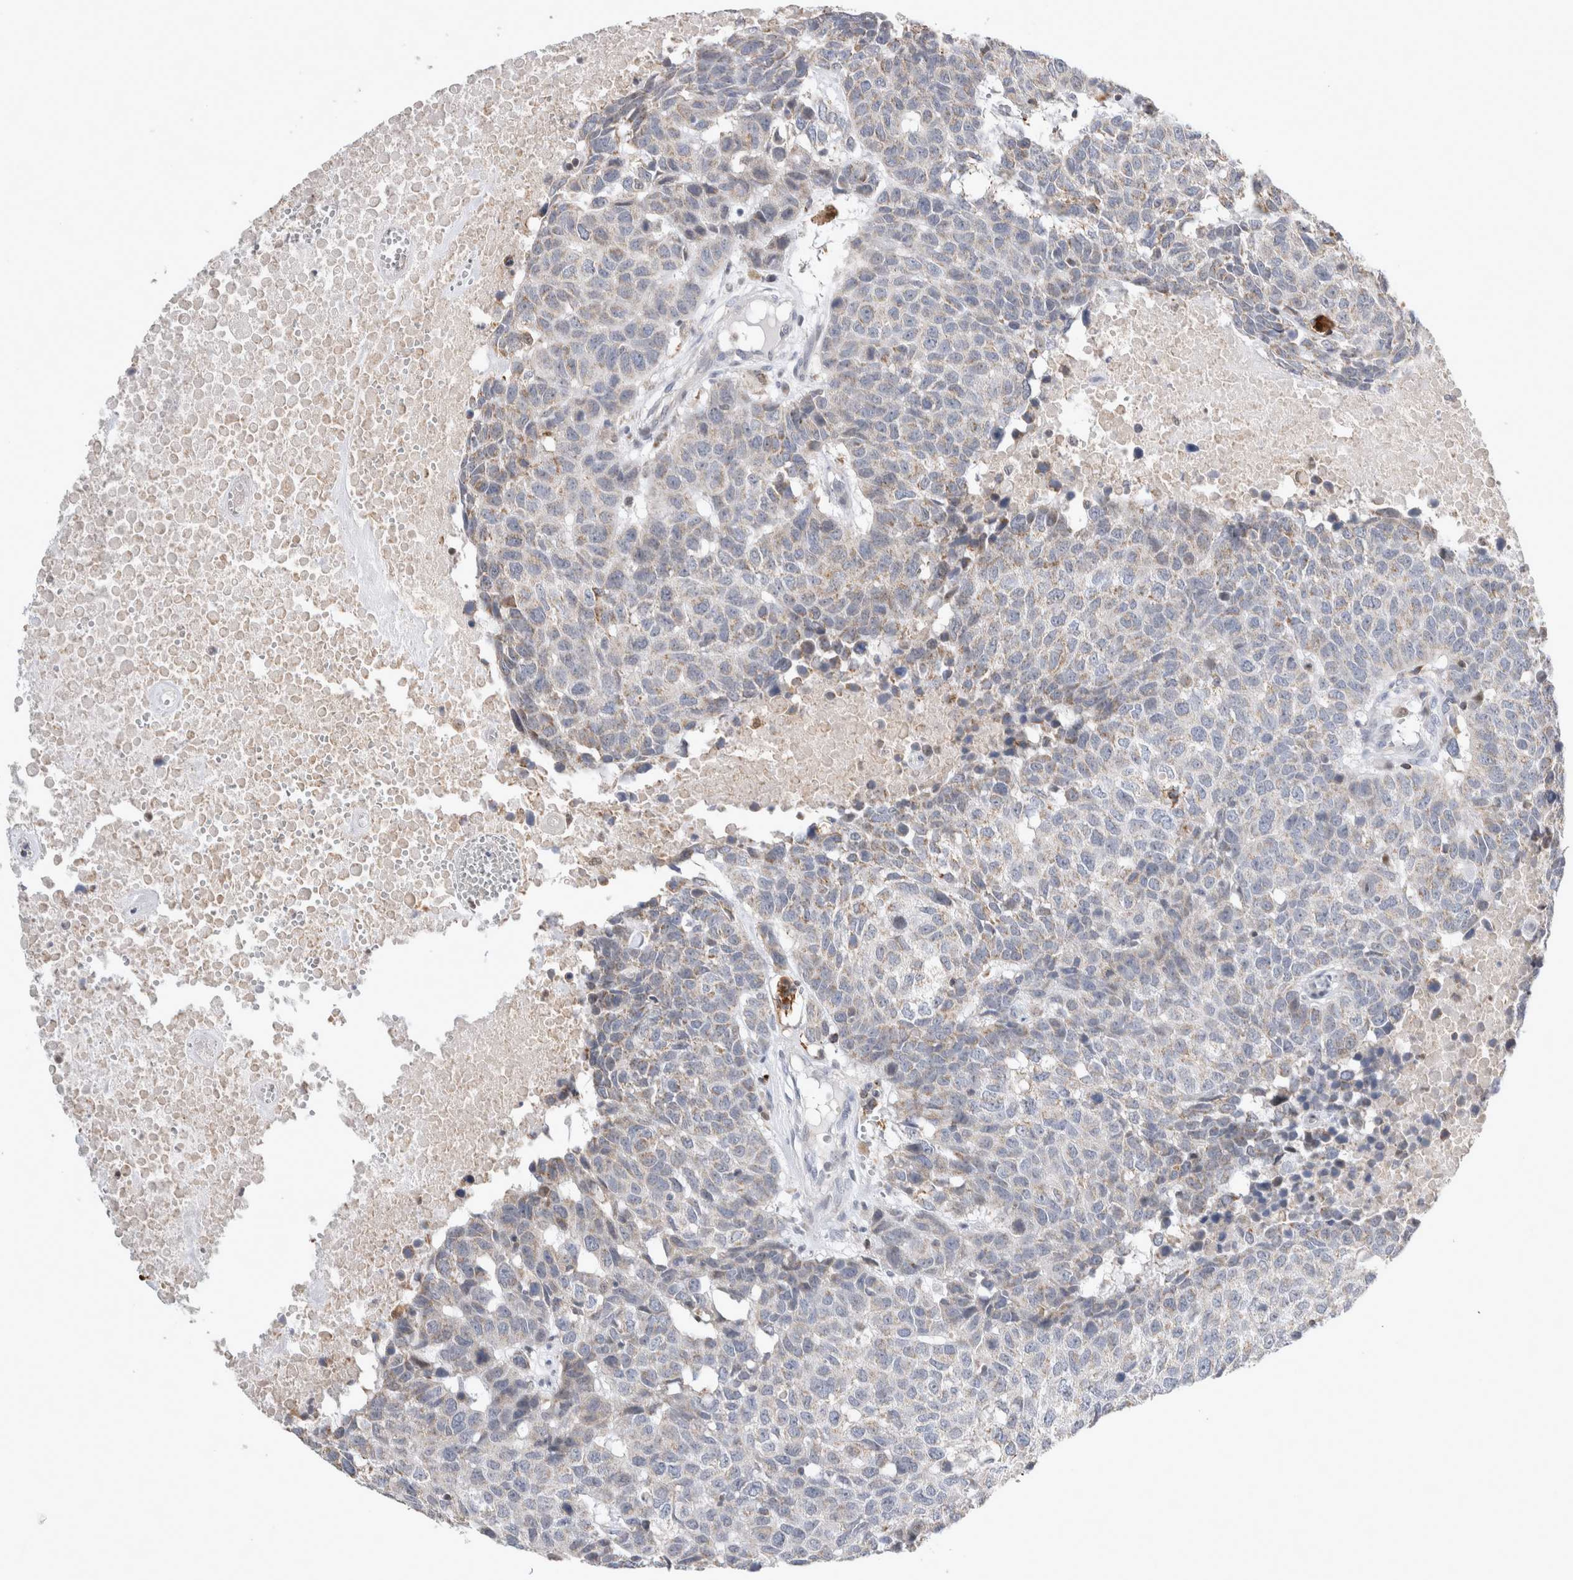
{"staining": {"intensity": "weak", "quantity": "25%-75%", "location": "cytoplasmic/membranous"}, "tissue": "head and neck cancer", "cell_type": "Tumor cells", "image_type": "cancer", "snomed": [{"axis": "morphology", "description": "Squamous cell carcinoma, NOS"}, {"axis": "topography", "description": "Head-Neck"}], "caption": "A high-resolution histopathology image shows immunohistochemistry (IHC) staining of head and neck cancer, which reveals weak cytoplasmic/membranous positivity in approximately 25%-75% of tumor cells. (brown staining indicates protein expression, while blue staining denotes nuclei).", "gene": "AGMAT", "patient": {"sex": "male", "age": 66}}